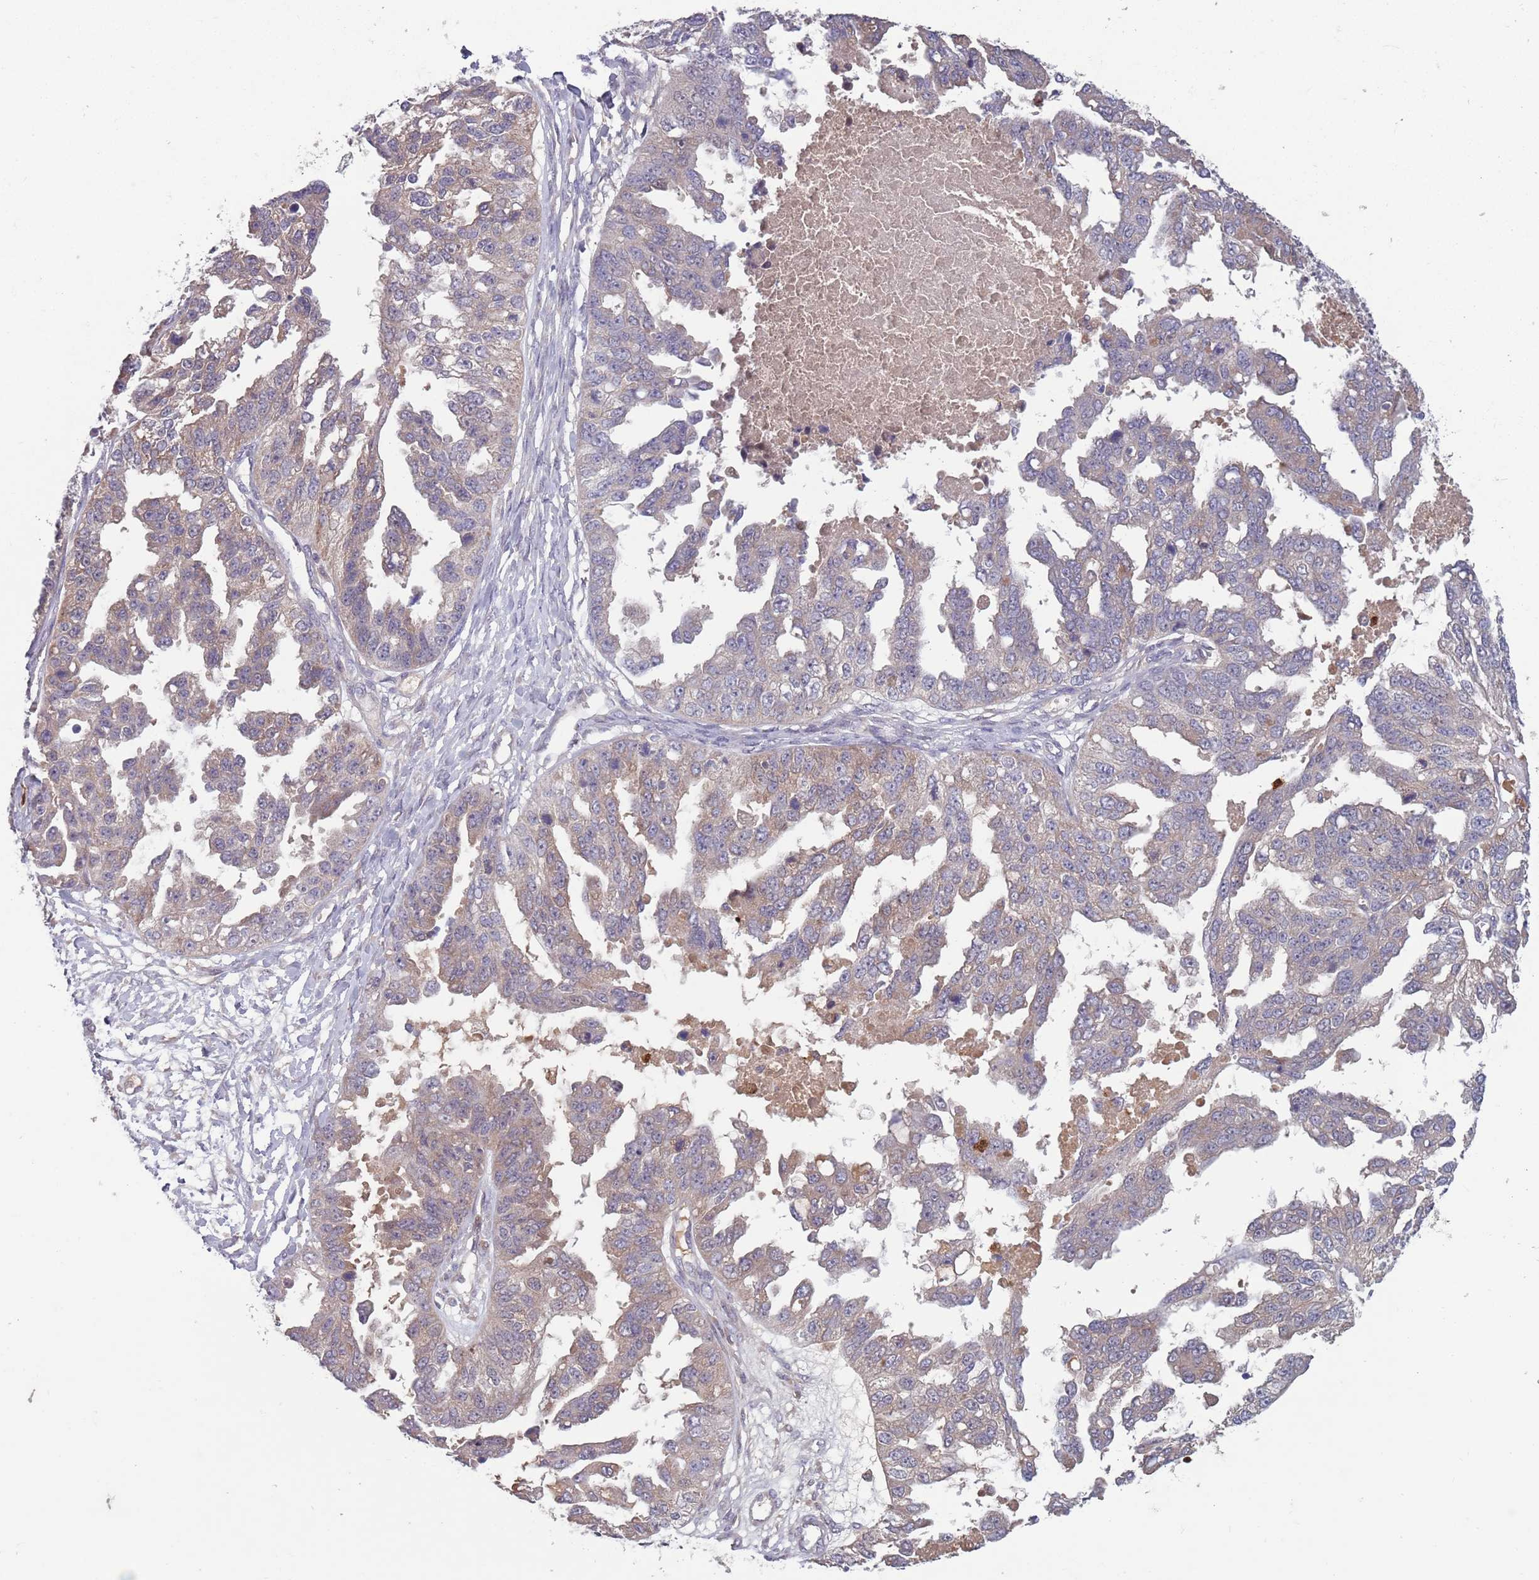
{"staining": {"intensity": "weak", "quantity": "25%-75%", "location": "cytoplasmic/membranous"}, "tissue": "ovarian cancer", "cell_type": "Tumor cells", "image_type": "cancer", "snomed": [{"axis": "morphology", "description": "Cystadenocarcinoma, serous, NOS"}, {"axis": "topography", "description": "Ovary"}], "caption": "There is low levels of weak cytoplasmic/membranous positivity in tumor cells of ovarian serous cystadenocarcinoma, as demonstrated by immunohistochemical staining (brown color).", "gene": "TYW1", "patient": {"sex": "female", "age": 58}}